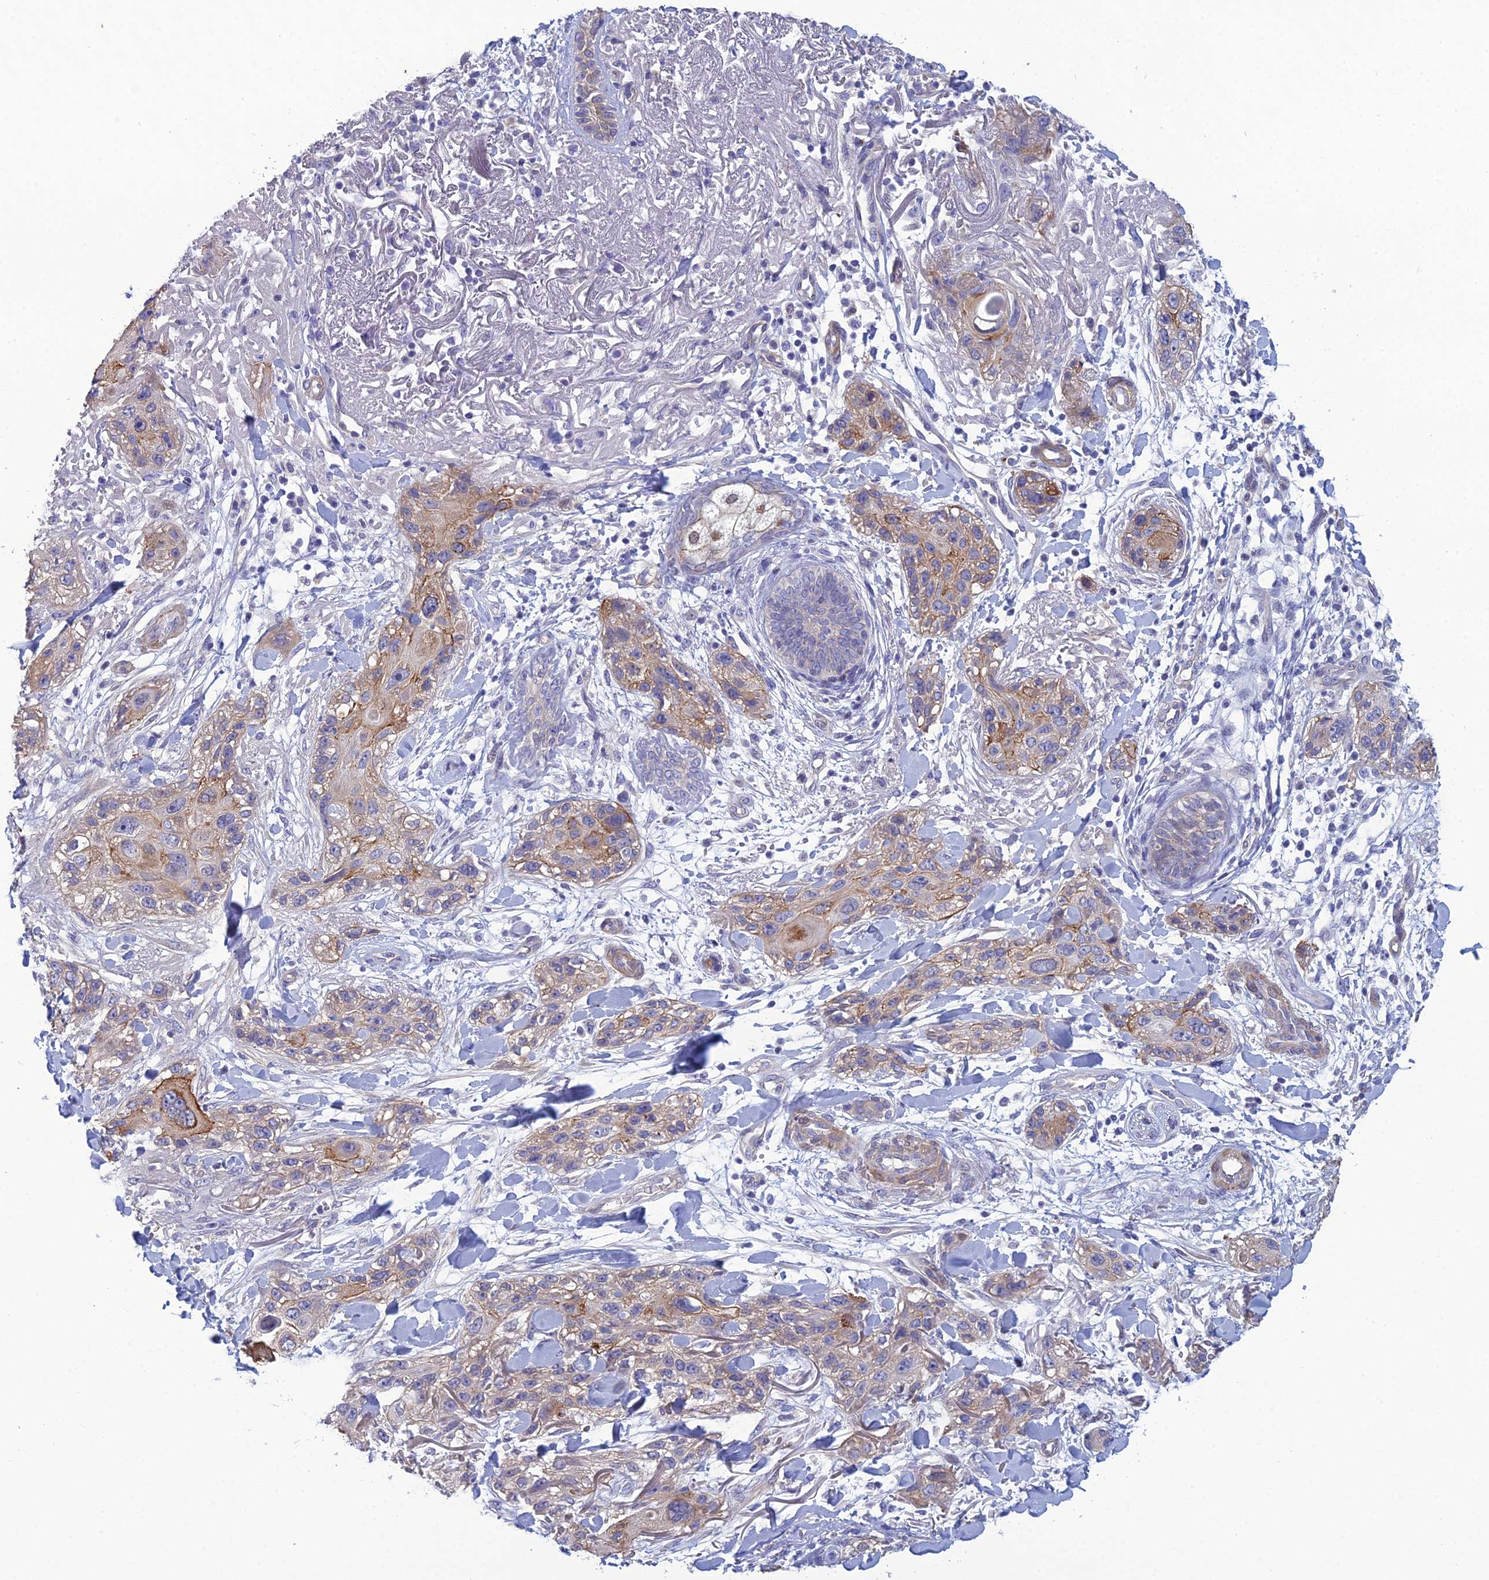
{"staining": {"intensity": "weak", "quantity": "25%-75%", "location": "cytoplasmic/membranous"}, "tissue": "skin cancer", "cell_type": "Tumor cells", "image_type": "cancer", "snomed": [{"axis": "morphology", "description": "Normal tissue, NOS"}, {"axis": "morphology", "description": "Squamous cell carcinoma, NOS"}, {"axis": "topography", "description": "Skin"}], "caption": "DAB (3,3'-diaminobenzidine) immunohistochemical staining of human skin squamous cell carcinoma demonstrates weak cytoplasmic/membranous protein expression in about 25%-75% of tumor cells.", "gene": "LZTS2", "patient": {"sex": "male", "age": 72}}